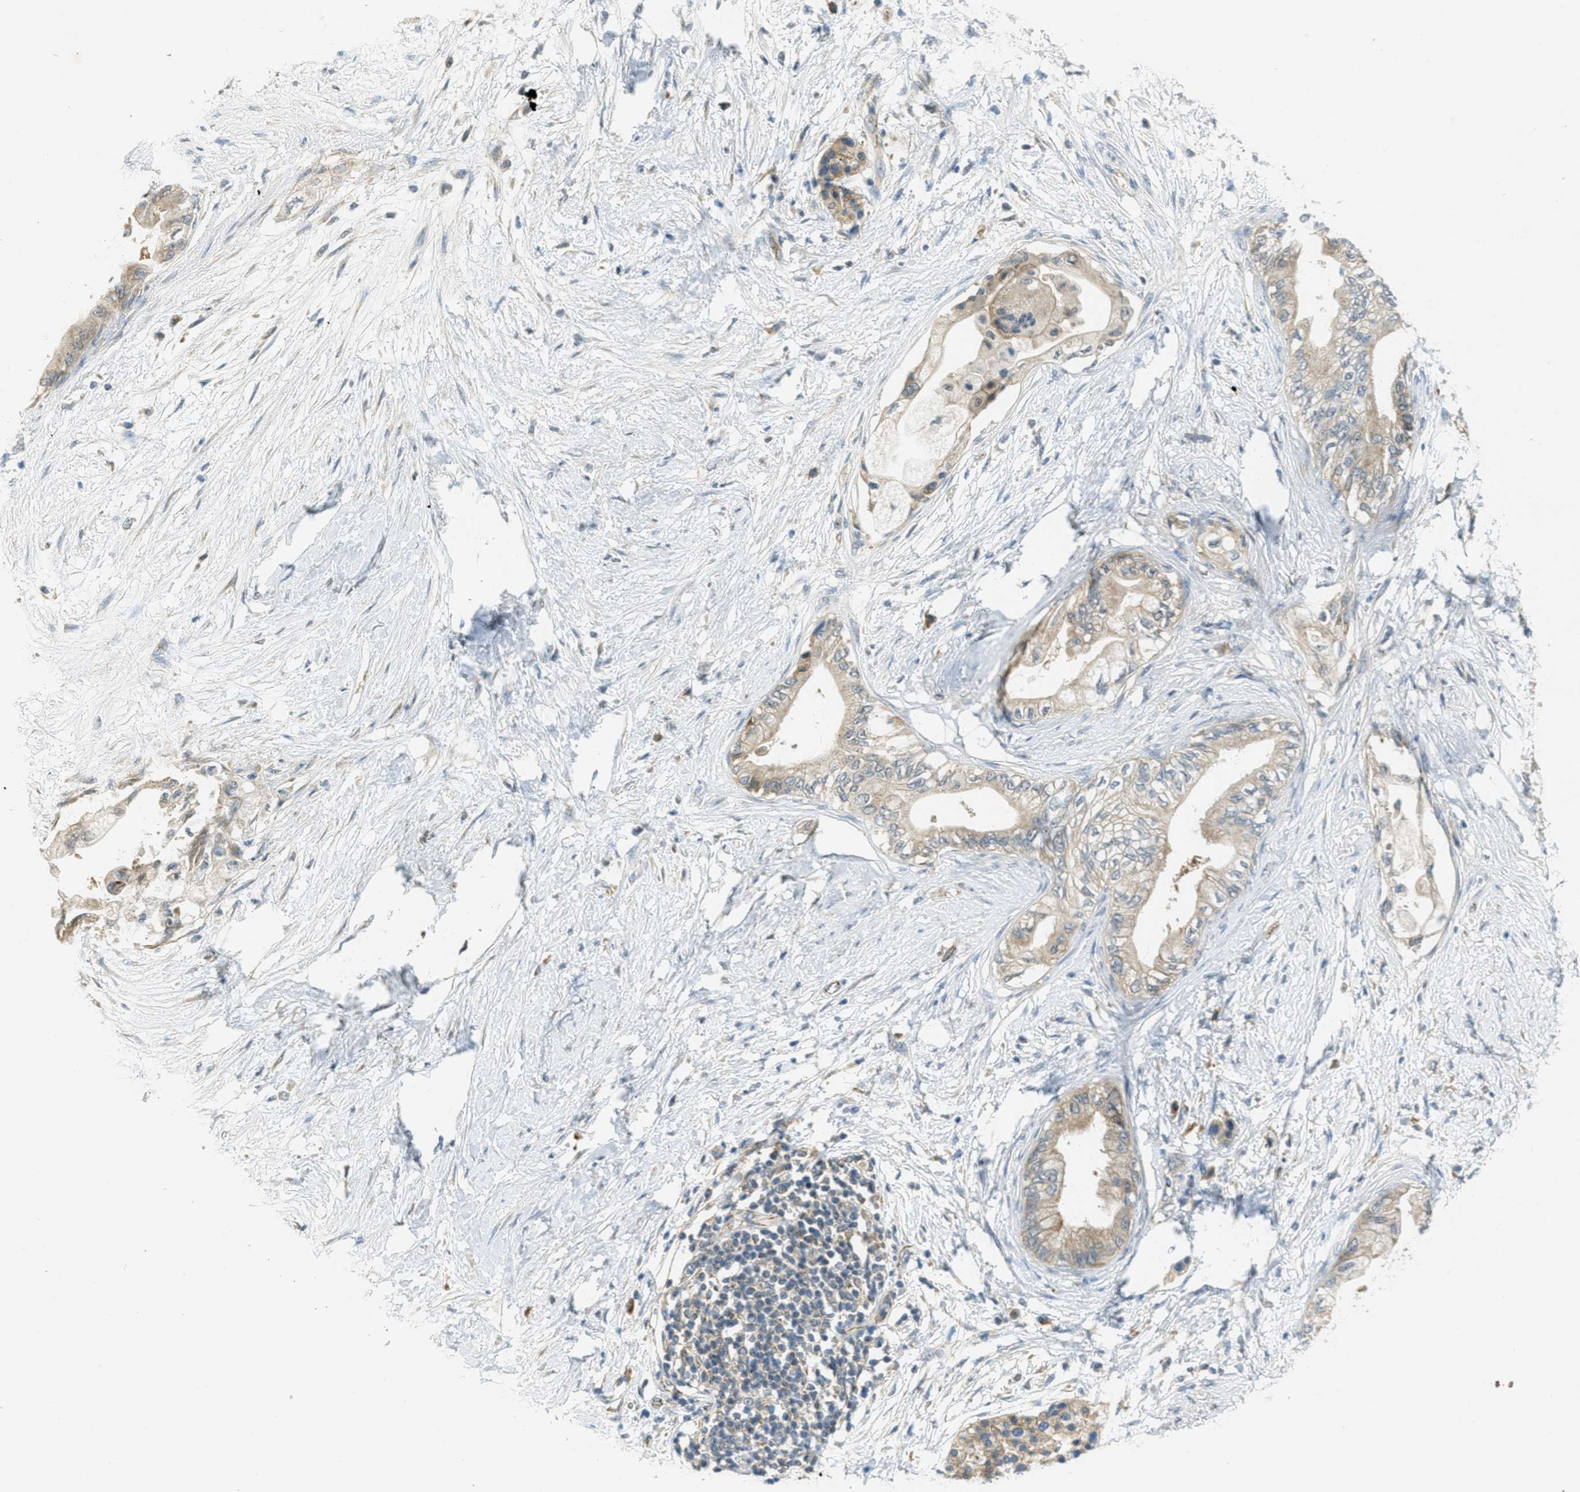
{"staining": {"intensity": "weak", "quantity": ">75%", "location": "cytoplasmic/membranous"}, "tissue": "pancreatic cancer", "cell_type": "Tumor cells", "image_type": "cancer", "snomed": [{"axis": "morphology", "description": "Normal tissue, NOS"}, {"axis": "morphology", "description": "Adenocarcinoma, NOS"}, {"axis": "topography", "description": "Pancreas"}, {"axis": "topography", "description": "Duodenum"}], "caption": "Immunohistochemistry (DAB (3,3'-diaminobenzidine)) staining of human pancreatic cancer exhibits weak cytoplasmic/membranous protein positivity in about >75% of tumor cells.", "gene": "JCAD", "patient": {"sex": "female", "age": 60}}